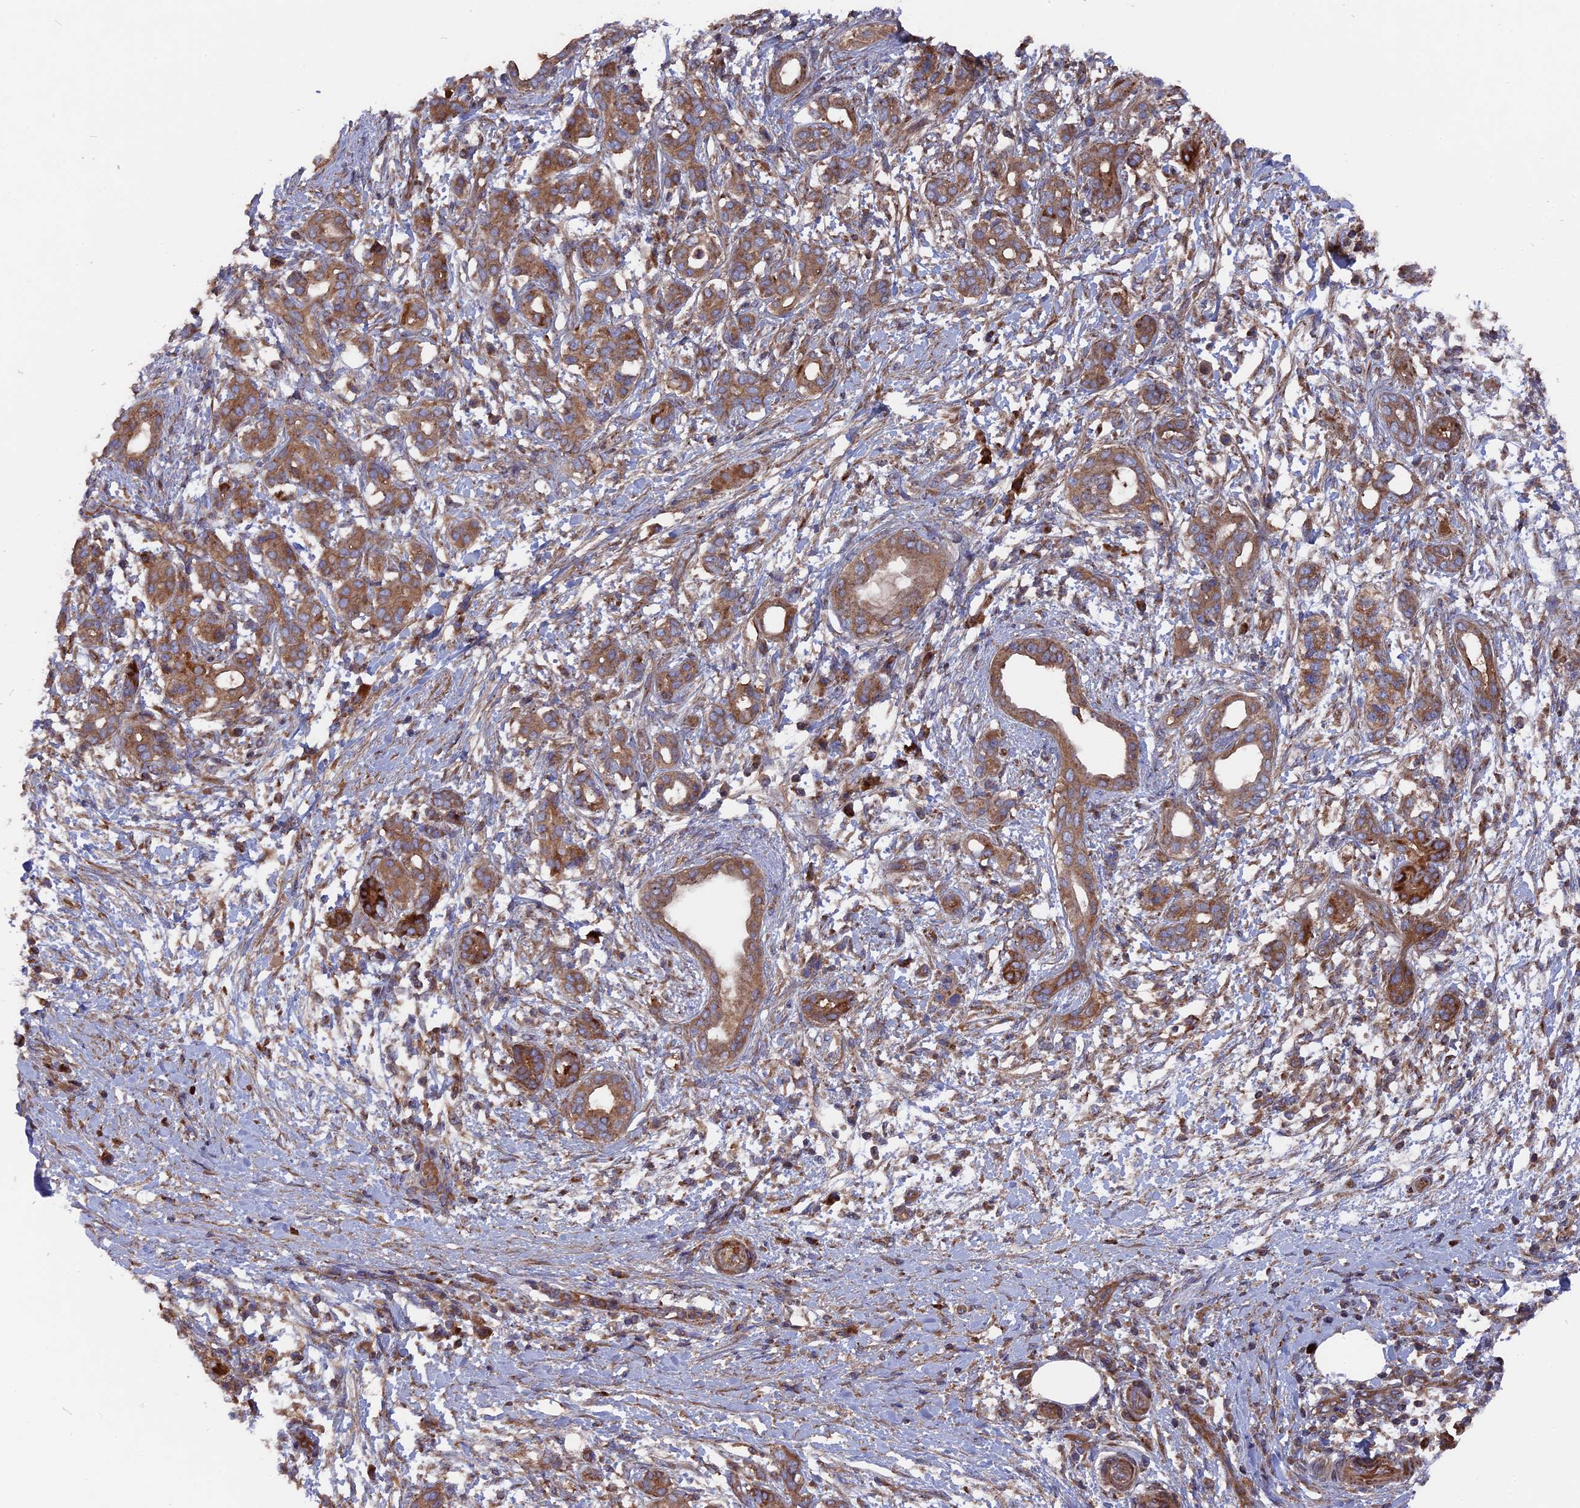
{"staining": {"intensity": "moderate", "quantity": ">75%", "location": "cytoplasmic/membranous"}, "tissue": "pancreatic cancer", "cell_type": "Tumor cells", "image_type": "cancer", "snomed": [{"axis": "morphology", "description": "Adenocarcinoma, NOS"}, {"axis": "topography", "description": "Pancreas"}], "caption": "Protein expression analysis of human adenocarcinoma (pancreatic) reveals moderate cytoplasmic/membranous expression in about >75% of tumor cells. The staining was performed using DAB to visualize the protein expression in brown, while the nuclei were stained in blue with hematoxylin (Magnification: 20x).", "gene": "TELO2", "patient": {"sex": "female", "age": 55}}